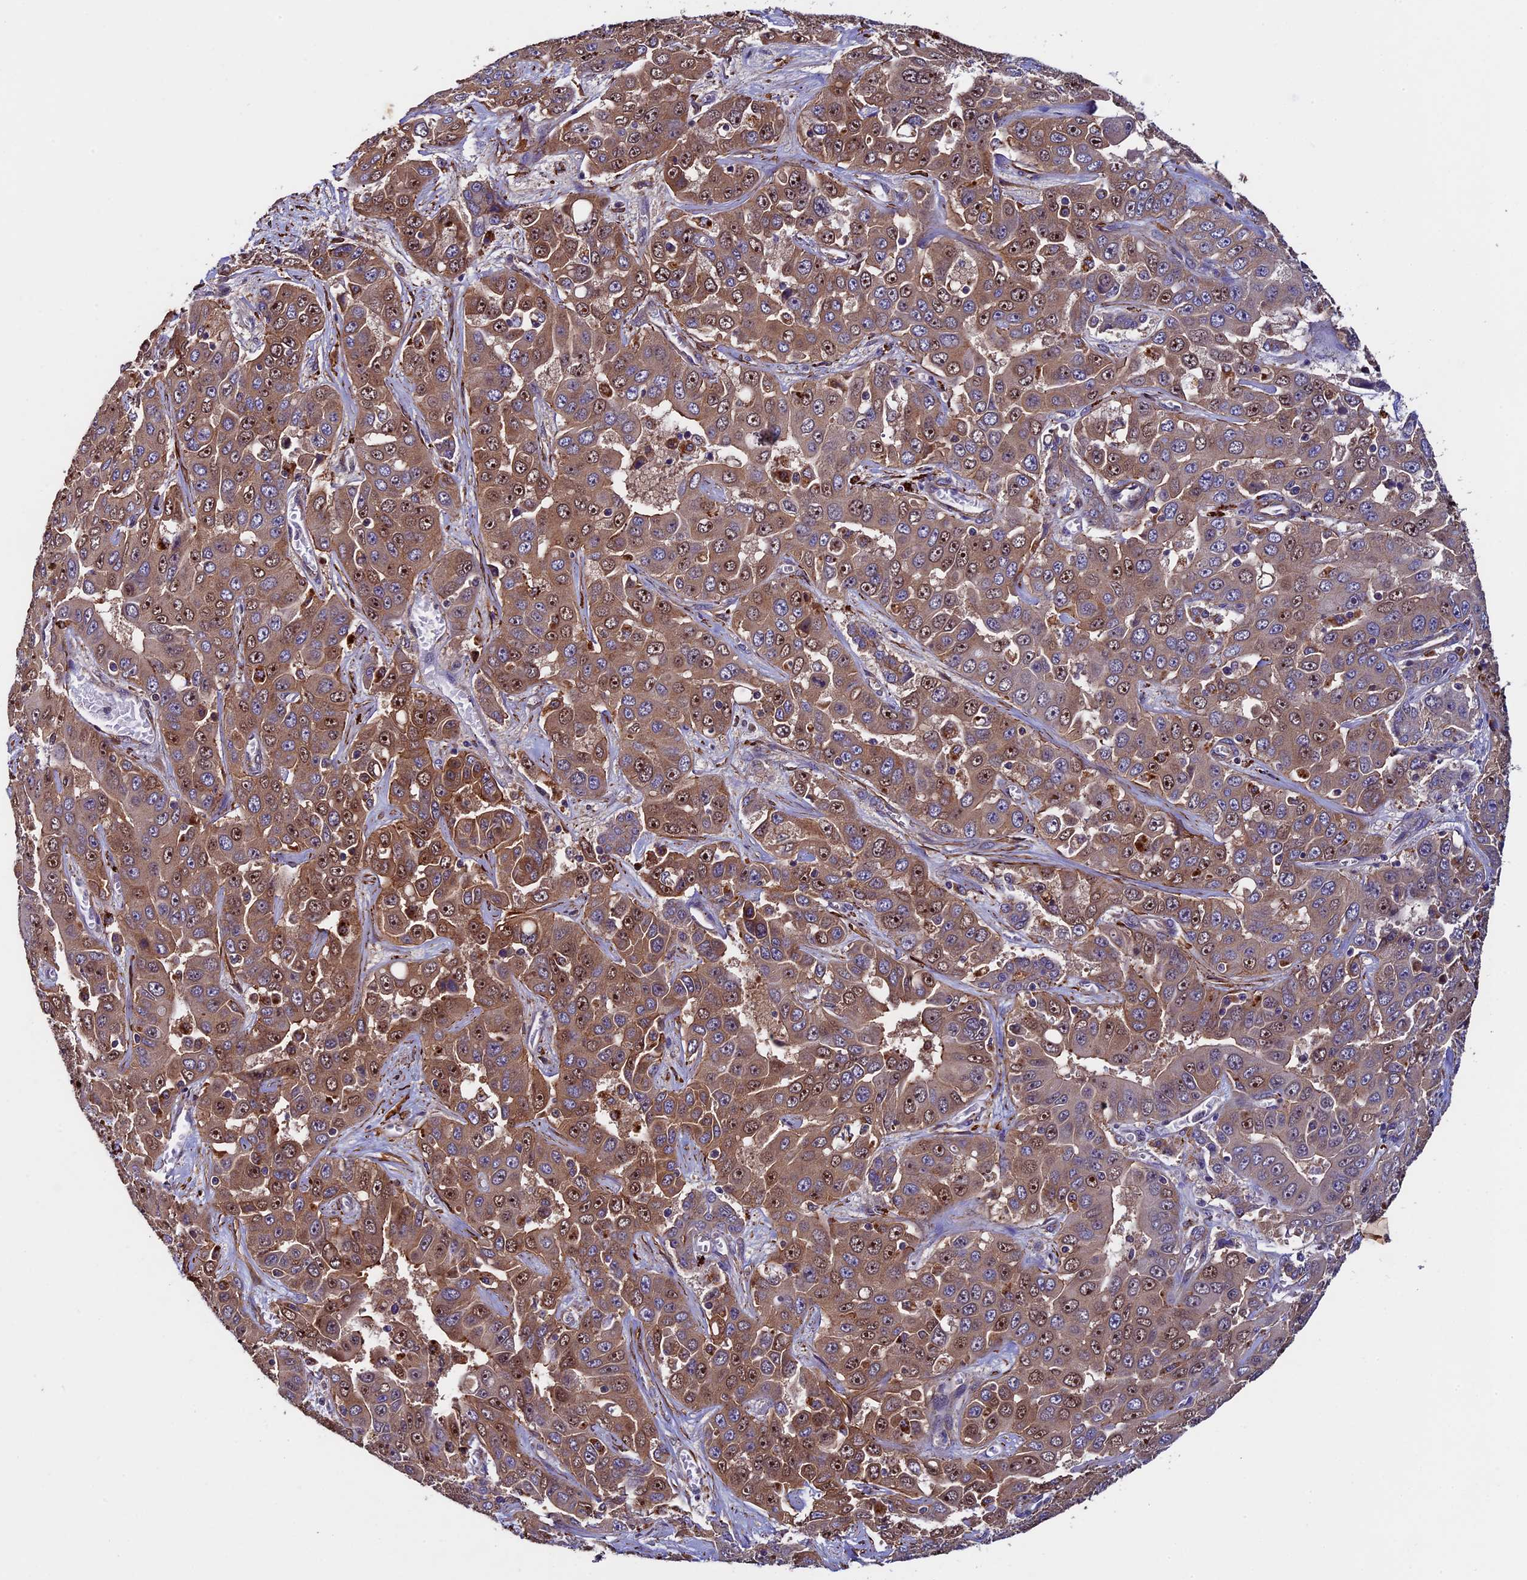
{"staining": {"intensity": "moderate", "quantity": ">75%", "location": "cytoplasmic/membranous,nuclear"}, "tissue": "liver cancer", "cell_type": "Tumor cells", "image_type": "cancer", "snomed": [{"axis": "morphology", "description": "Cholangiocarcinoma"}, {"axis": "topography", "description": "Liver"}], "caption": "Protein analysis of liver cholangiocarcinoma tissue shows moderate cytoplasmic/membranous and nuclear staining in approximately >75% of tumor cells.", "gene": "SLC9A5", "patient": {"sex": "female", "age": 52}}